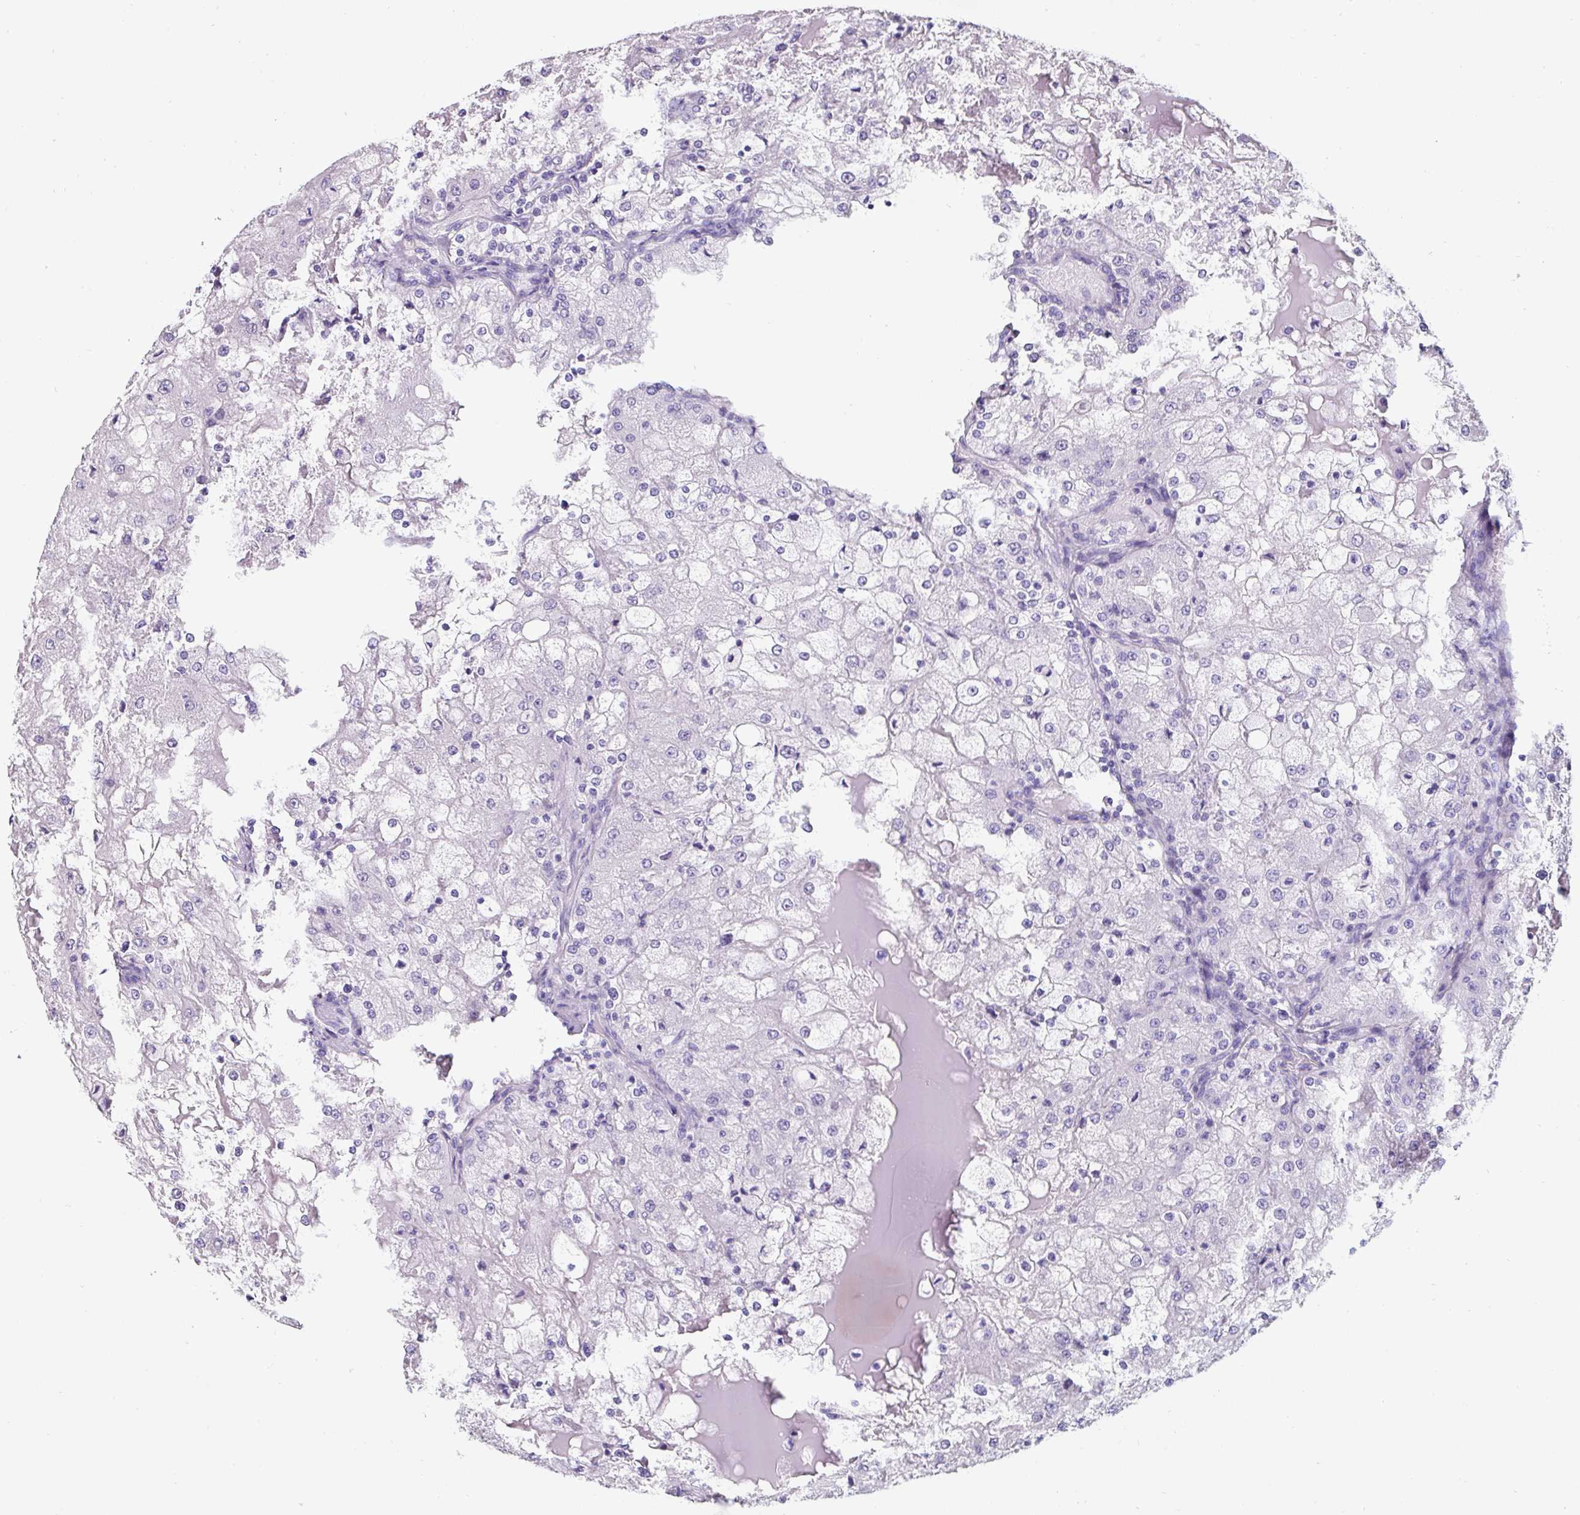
{"staining": {"intensity": "negative", "quantity": "none", "location": "none"}, "tissue": "renal cancer", "cell_type": "Tumor cells", "image_type": "cancer", "snomed": [{"axis": "morphology", "description": "Adenocarcinoma, NOS"}, {"axis": "topography", "description": "Kidney"}], "caption": "Immunohistochemistry photomicrograph of renal adenocarcinoma stained for a protein (brown), which exhibits no staining in tumor cells. (DAB immunohistochemistry with hematoxylin counter stain).", "gene": "ST13", "patient": {"sex": "female", "age": 74}}